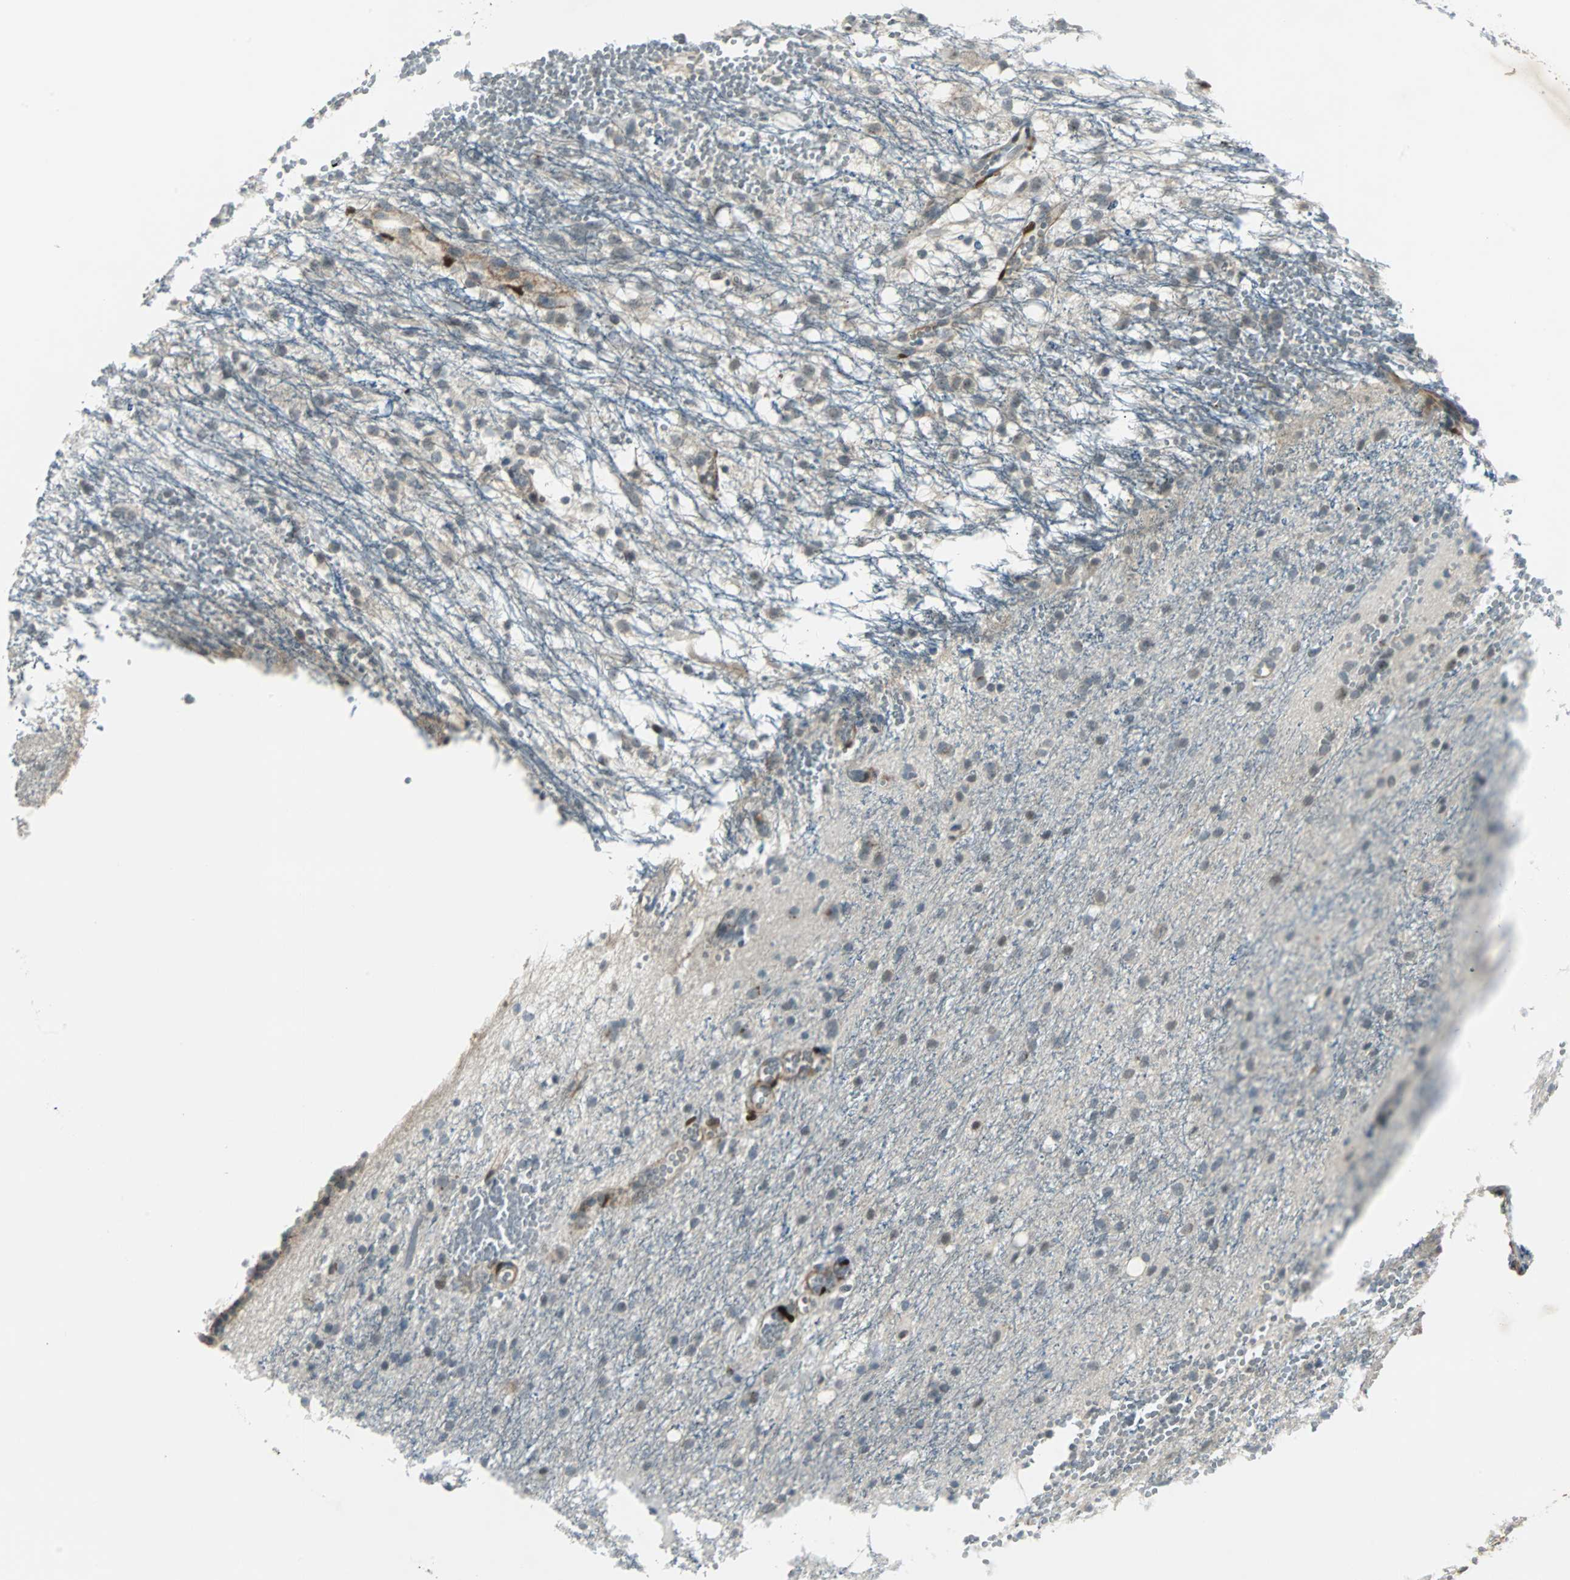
{"staining": {"intensity": "weak", "quantity": "<25%", "location": "cytoplasmic/membranous,nuclear"}, "tissue": "glioma", "cell_type": "Tumor cells", "image_type": "cancer", "snomed": [{"axis": "morphology", "description": "Glioma, malignant, High grade"}, {"axis": "topography", "description": "Brain"}], "caption": "Tumor cells are negative for brown protein staining in high-grade glioma (malignant). The staining is performed using DAB brown chromogen with nuclei counter-stained in using hematoxylin.", "gene": "FHL2", "patient": {"sex": "female", "age": 59}}